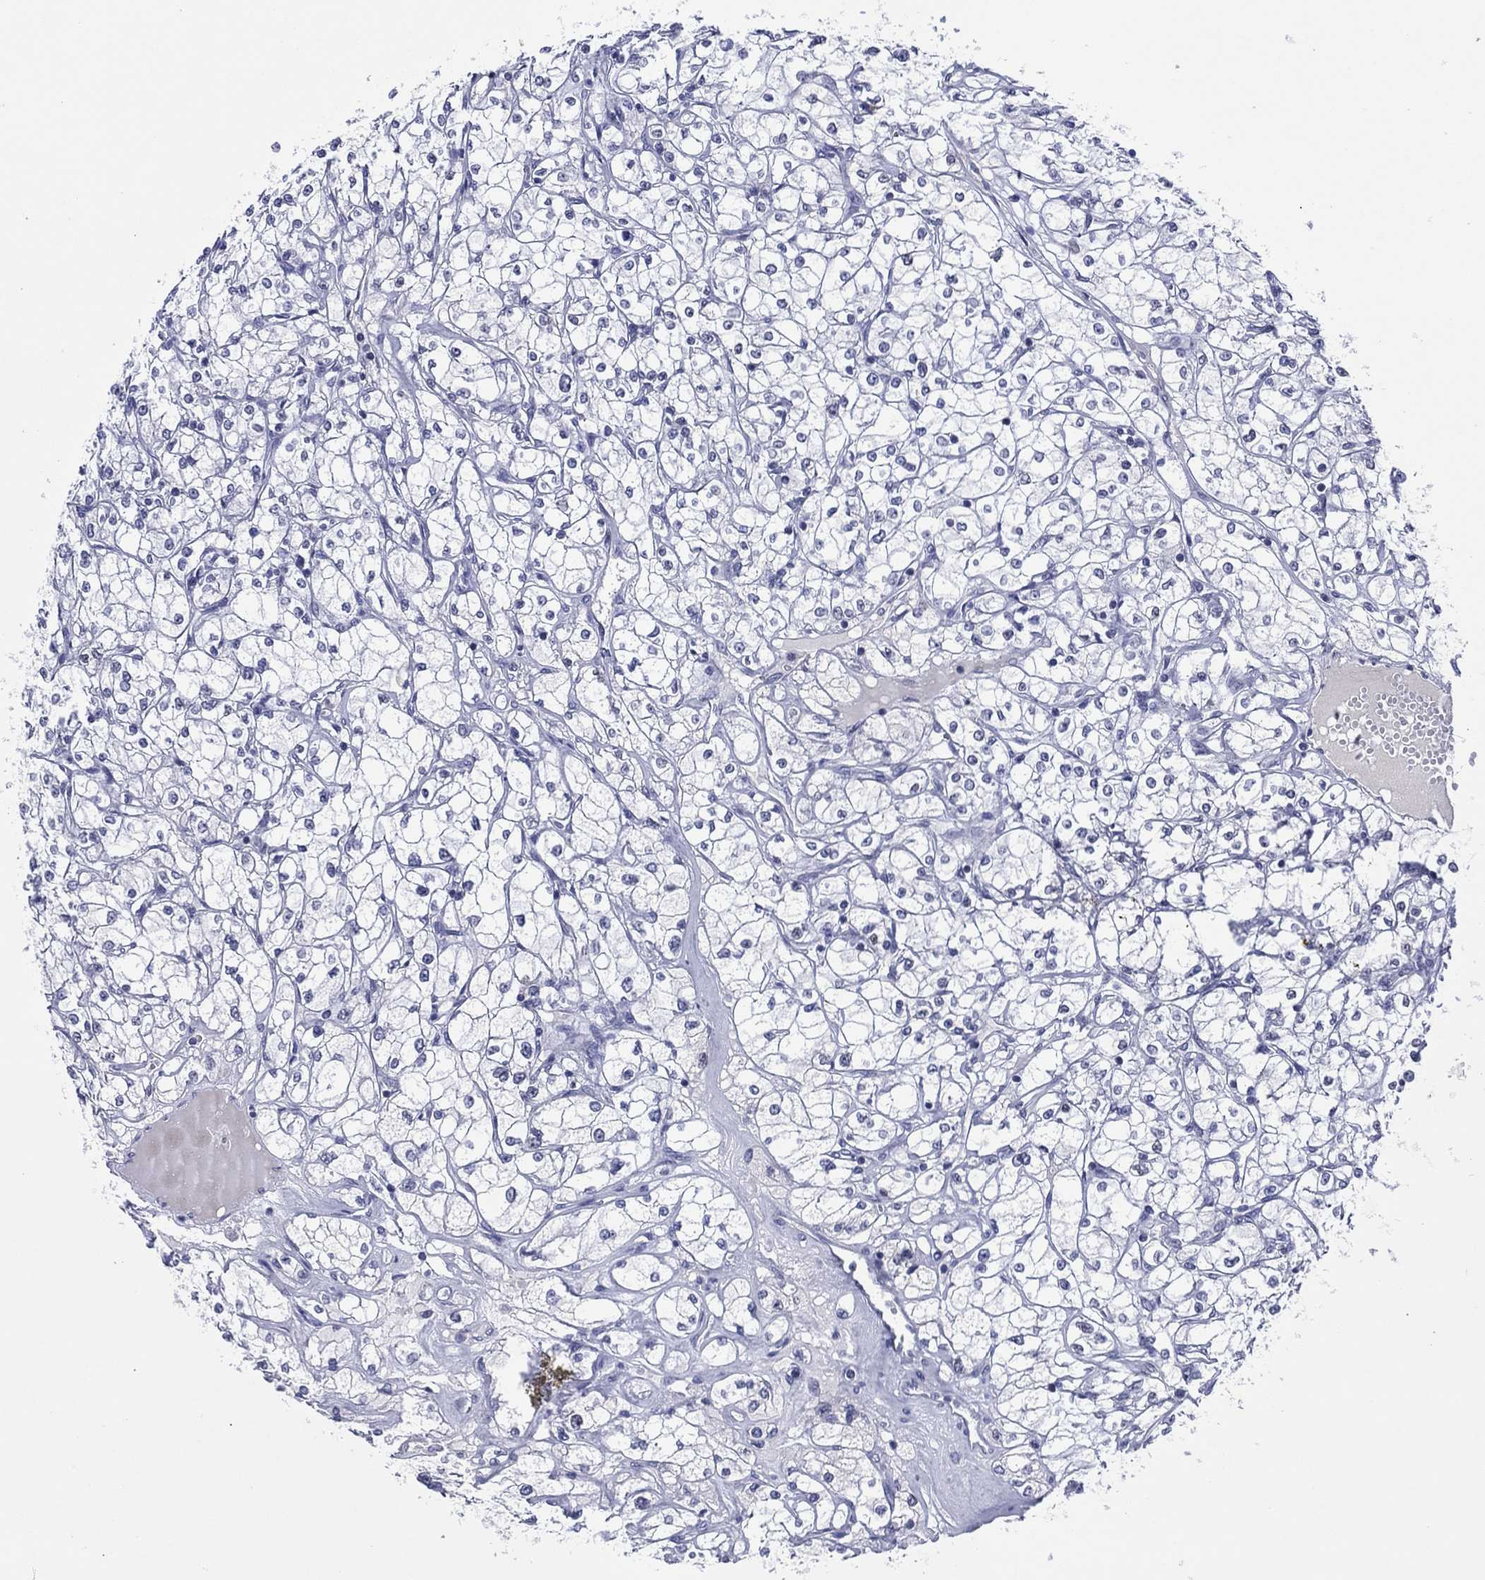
{"staining": {"intensity": "negative", "quantity": "none", "location": "none"}, "tissue": "renal cancer", "cell_type": "Tumor cells", "image_type": "cancer", "snomed": [{"axis": "morphology", "description": "Adenocarcinoma, NOS"}, {"axis": "topography", "description": "Kidney"}], "caption": "Tumor cells show no significant protein positivity in renal adenocarcinoma.", "gene": "GATA6", "patient": {"sex": "male", "age": 67}}